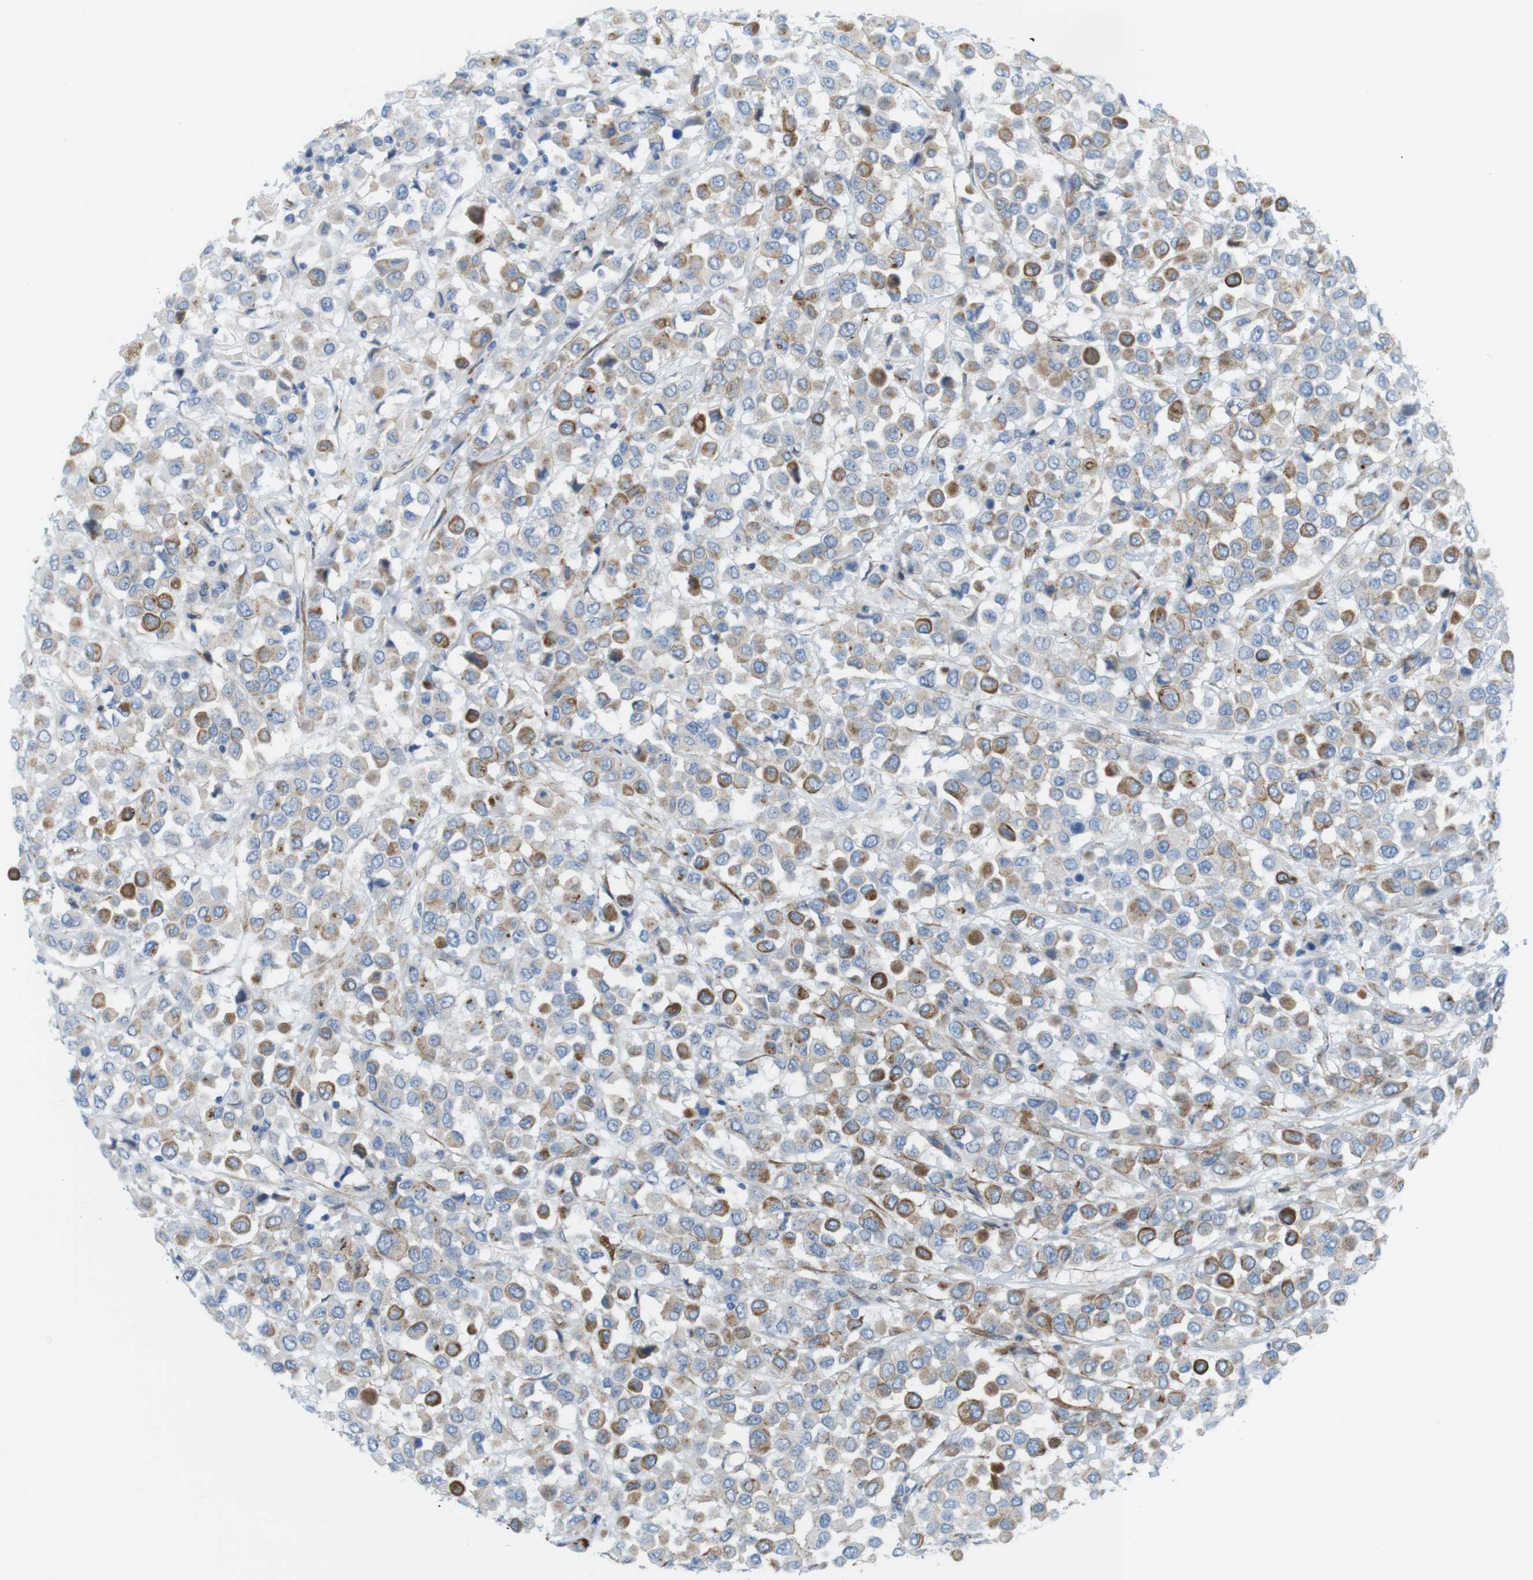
{"staining": {"intensity": "moderate", "quantity": "25%-75%", "location": "cytoplasmic/membranous"}, "tissue": "breast cancer", "cell_type": "Tumor cells", "image_type": "cancer", "snomed": [{"axis": "morphology", "description": "Duct carcinoma"}, {"axis": "topography", "description": "Breast"}], "caption": "Immunohistochemical staining of breast cancer (infiltrating ductal carcinoma) reveals medium levels of moderate cytoplasmic/membranous protein positivity in approximately 25%-75% of tumor cells.", "gene": "MYH9", "patient": {"sex": "female", "age": 61}}